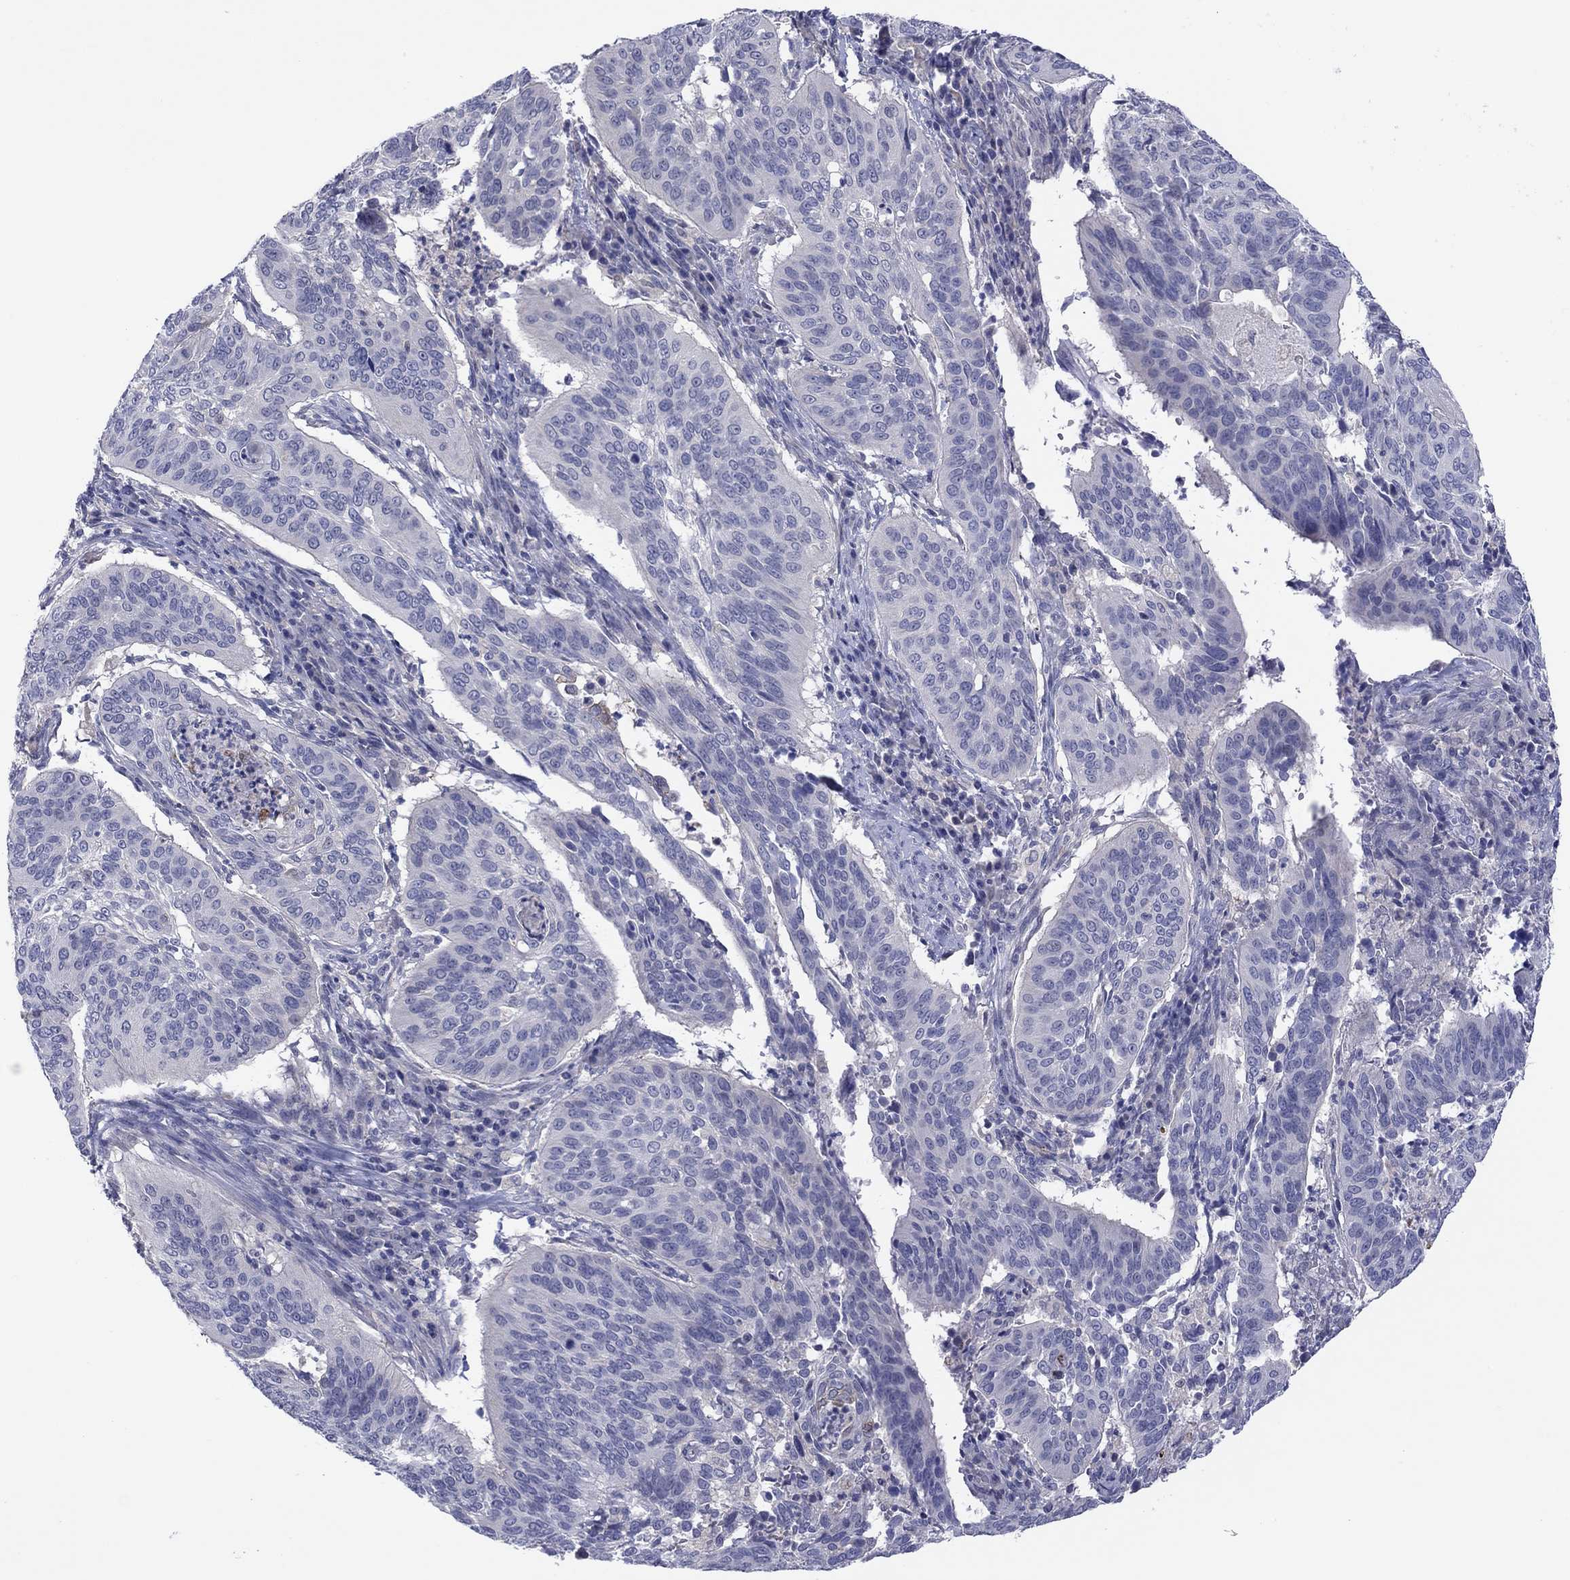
{"staining": {"intensity": "negative", "quantity": "none", "location": "none"}, "tissue": "cervical cancer", "cell_type": "Tumor cells", "image_type": "cancer", "snomed": [{"axis": "morphology", "description": "Normal tissue, NOS"}, {"axis": "morphology", "description": "Squamous cell carcinoma, NOS"}, {"axis": "topography", "description": "Cervix"}], "caption": "Tumor cells show no significant expression in cervical cancer (squamous cell carcinoma).", "gene": "CYP2B6", "patient": {"sex": "female", "age": 39}}